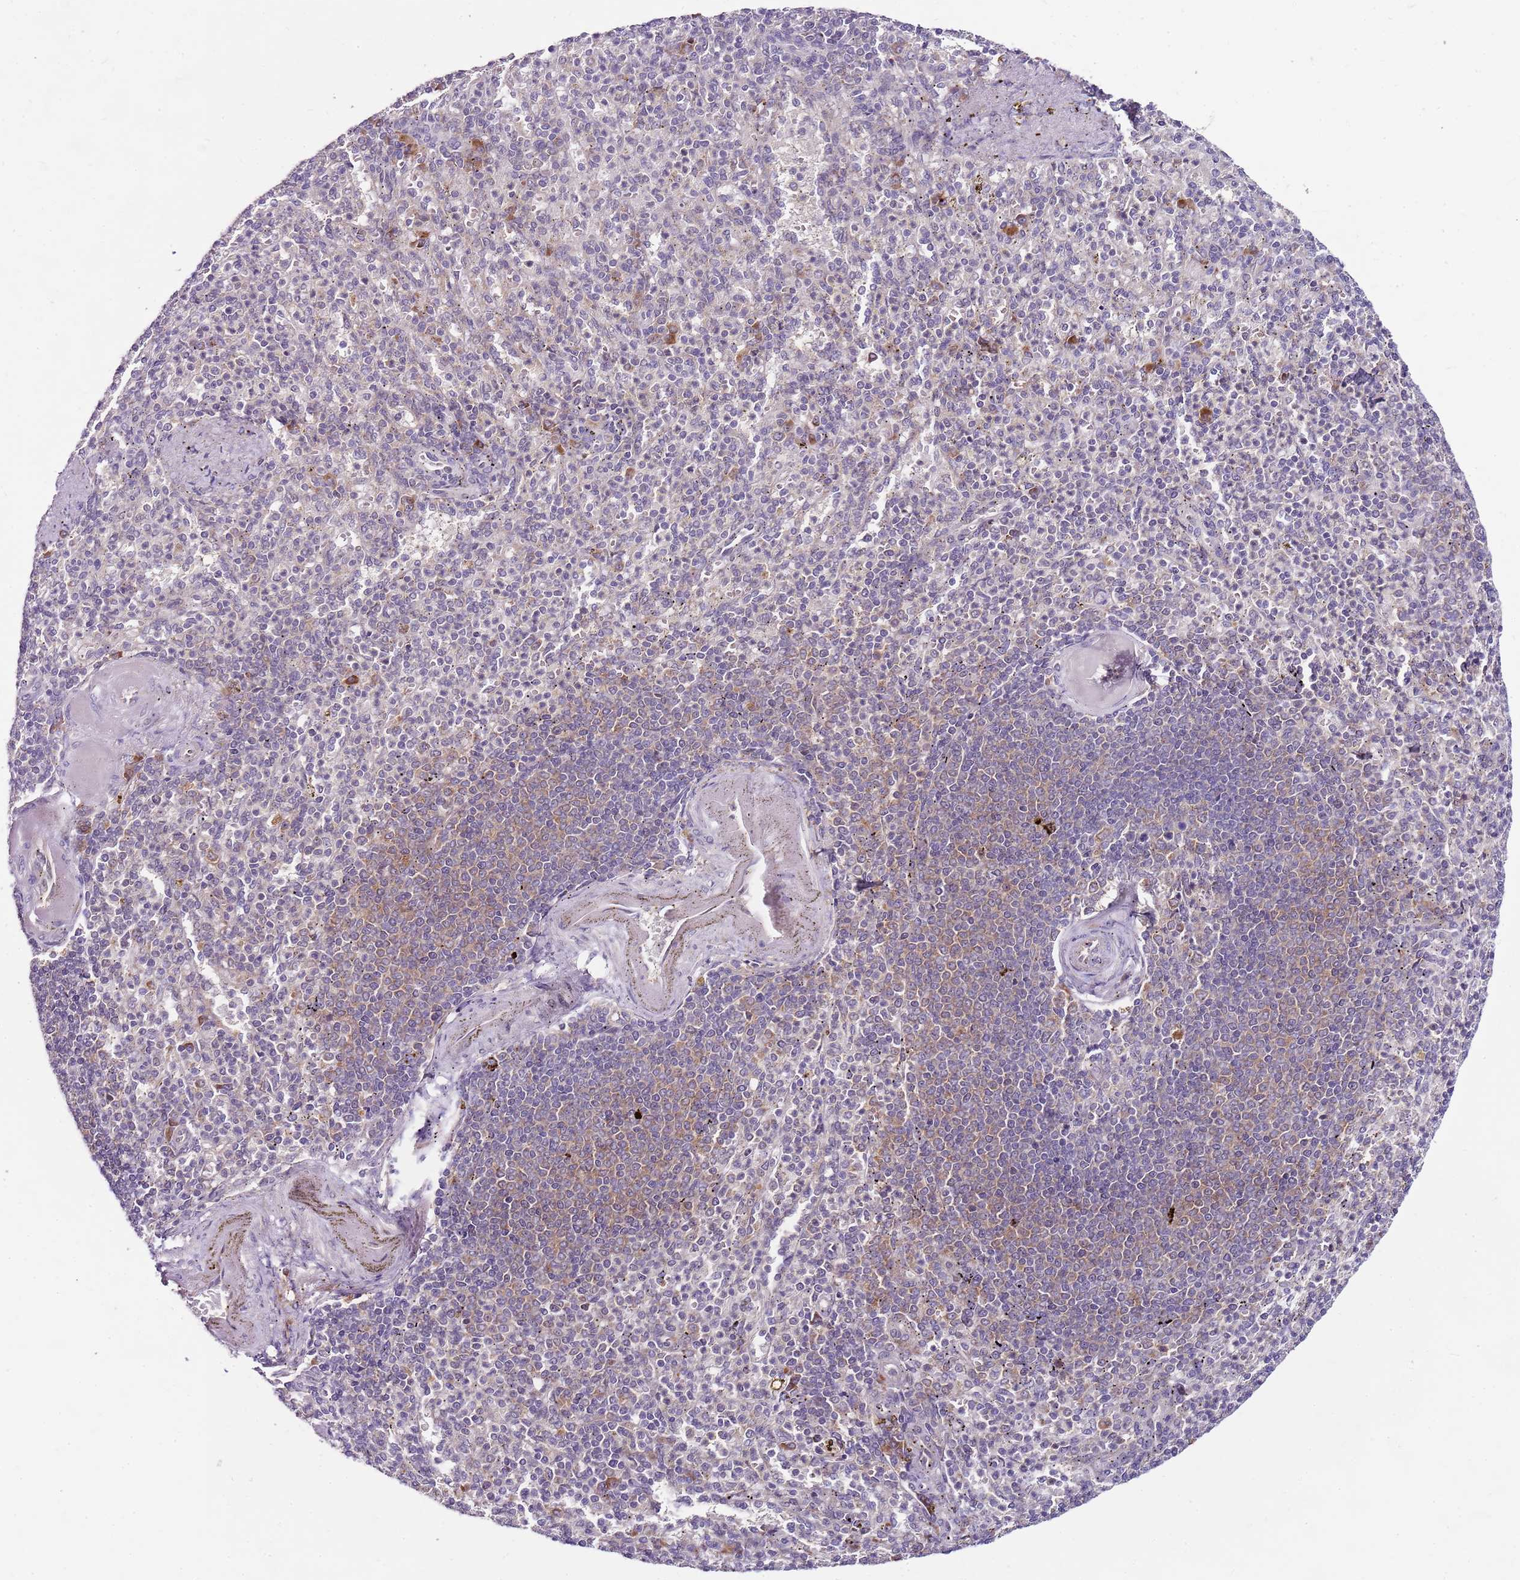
{"staining": {"intensity": "negative", "quantity": "none", "location": "none"}, "tissue": "spleen", "cell_type": "Cells in red pulp", "image_type": "normal", "snomed": [{"axis": "morphology", "description": "Normal tissue, NOS"}, {"axis": "topography", "description": "Spleen"}], "caption": "Cells in red pulp show no significant staining in unremarkable spleen. (DAB IHC visualized using brightfield microscopy, high magnification).", "gene": "FBXL22", "patient": {"sex": "female", "age": 74}}